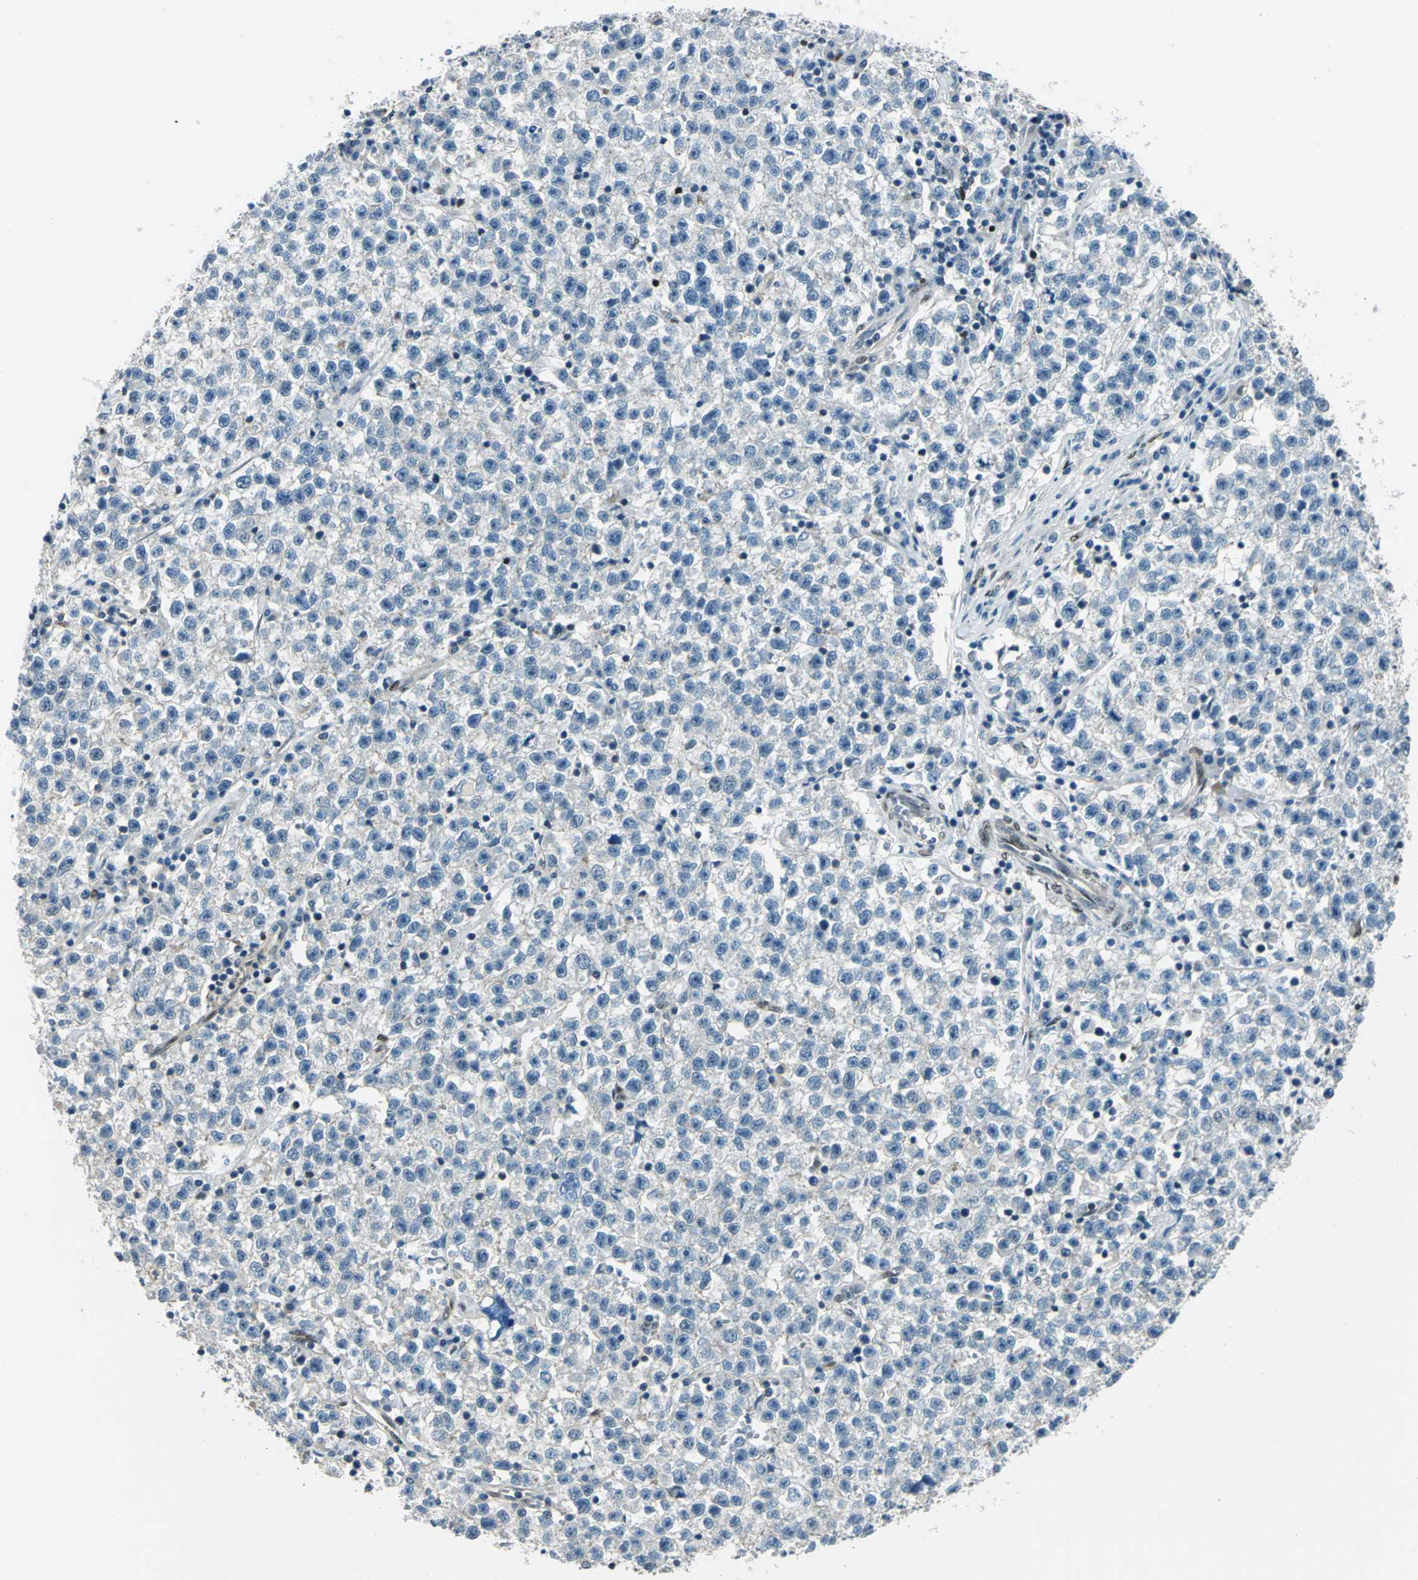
{"staining": {"intensity": "negative", "quantity": "none", "location": "none"}, "tissue": "testis cancer", "cell_type": "Tumor cells", "image_type": "cancer", "snomed": [{"axis": "morphology", "description": "Seminoma, NOS"}, {"axis": "topography", "description": "Testis"}], "caption": "Histopathology image shows no protein positivity in tumor cells of testis seminoma tissue.", "gene": "NFIA", "patient": {"sex": "male", "age": 22}}